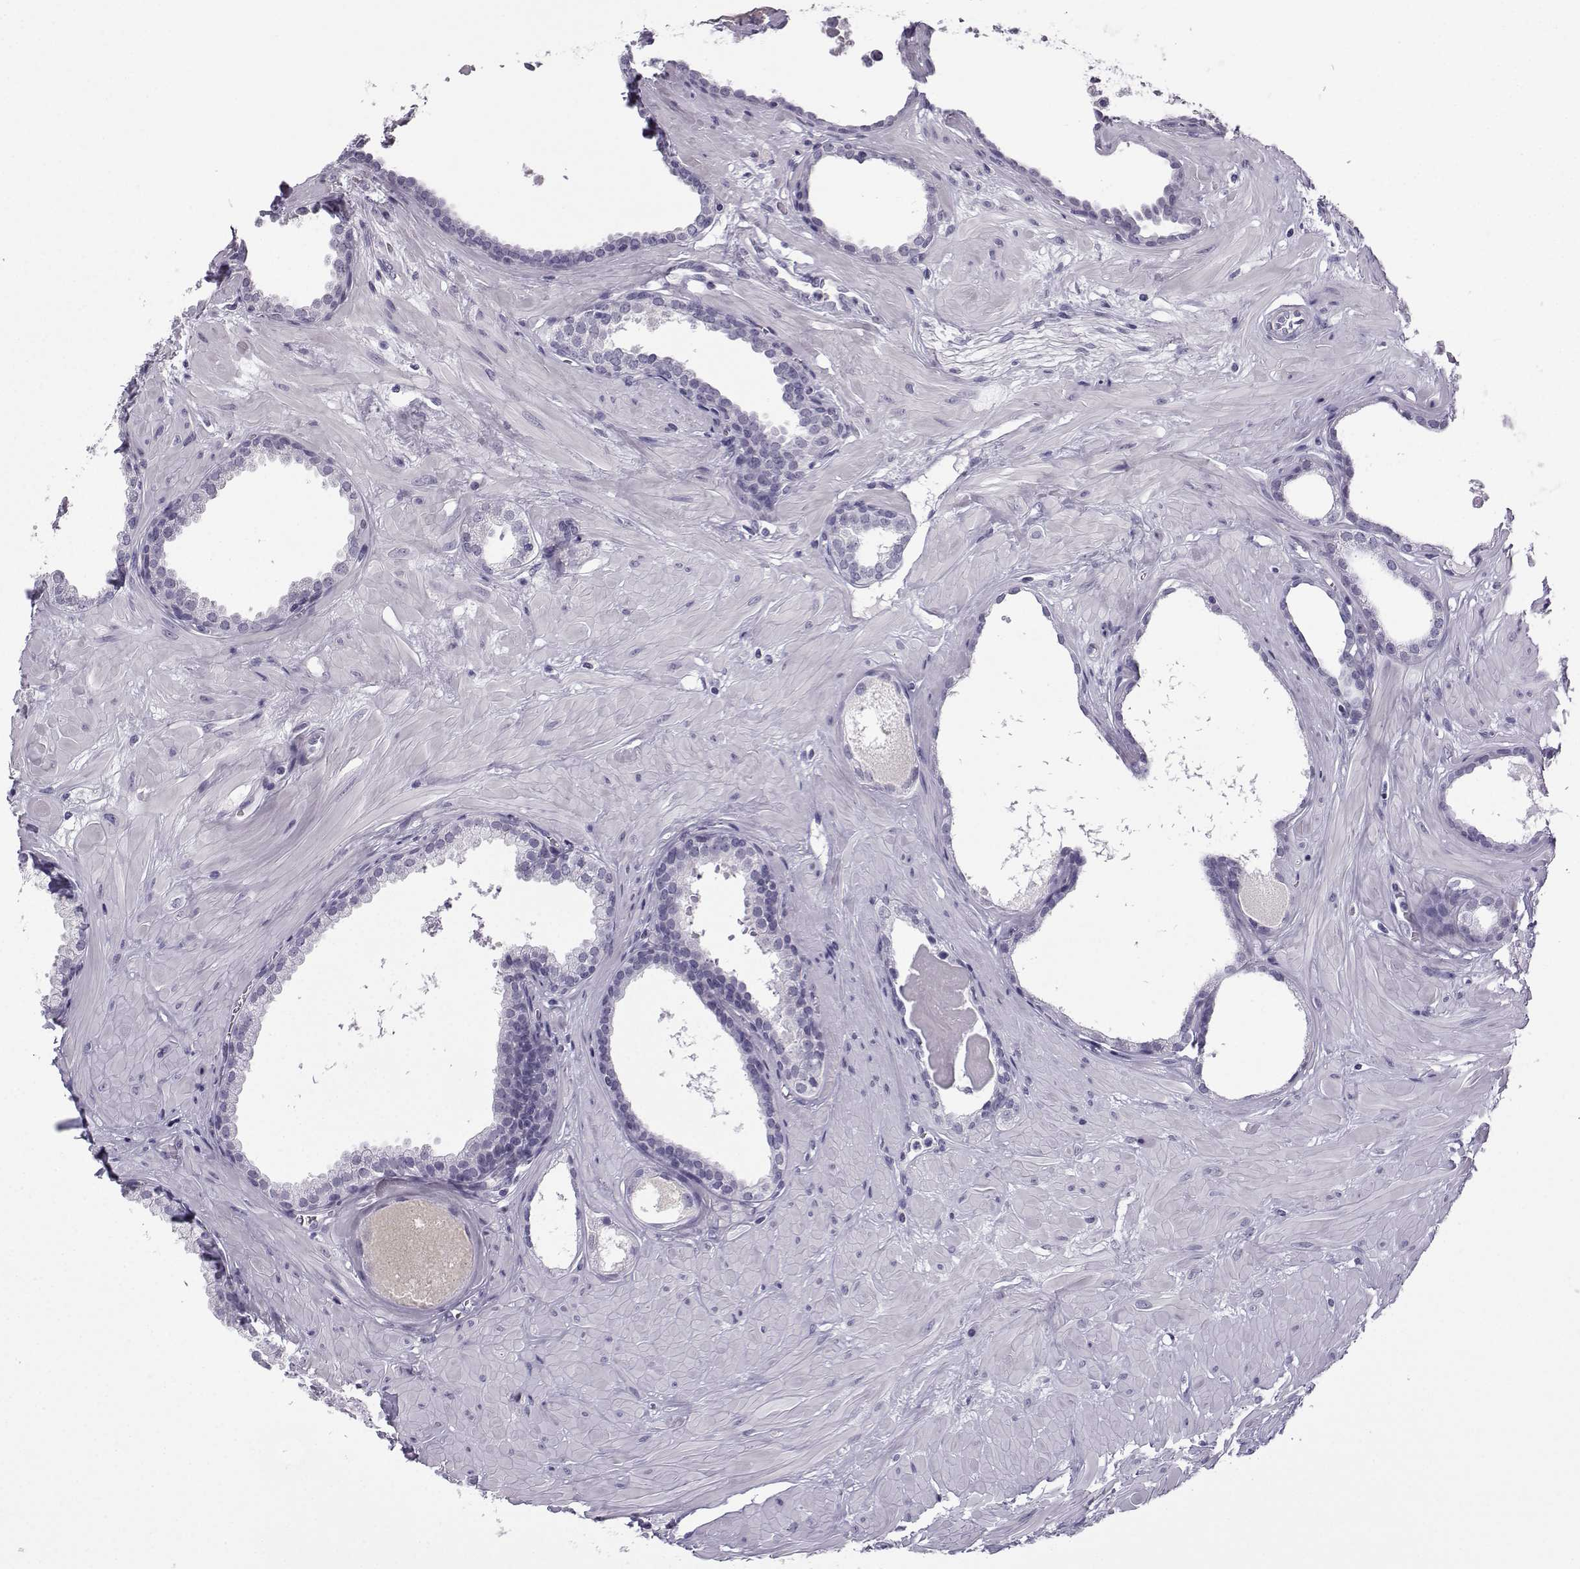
{"staining": {"intensity": "negative", "quantity": "none", "location": "none"}, "tissue": "prostate", "cell_type": "Glandular cells", "image_type": "normal", "snomed": [{"axis": "morphology", "description": "Normal tissue, NOS"}, {"axis": "topography", "description": "Prostate"}], "caption": "IHC of normal human prostate exhibits no staining in glandular cells.", "gene": "MRGBP", "patient": {"sex": "male", "age": 48}}